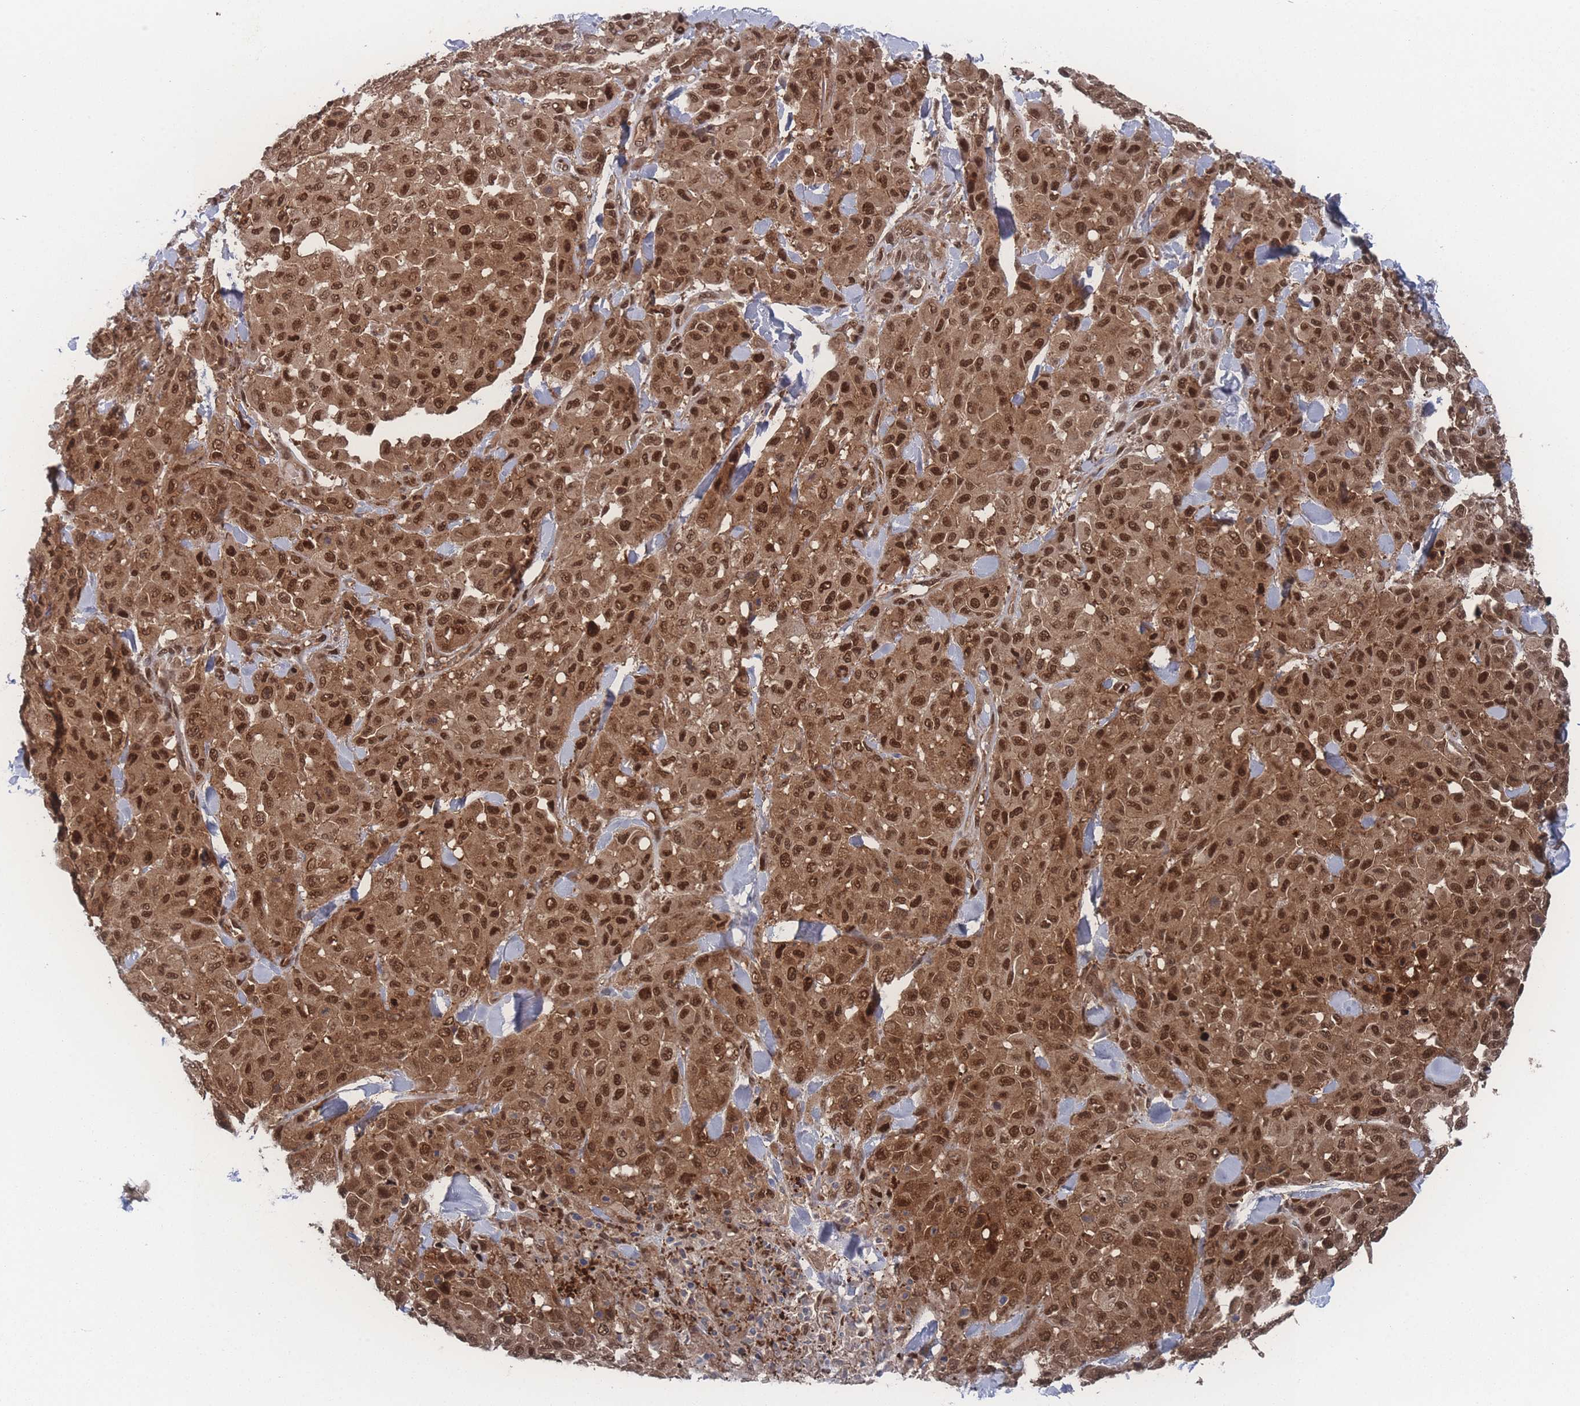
{"staining": {"intensity": "strong", "quantity": ">75%", "location": "cytoplasmic/membranous,nuclear"}, "tissue": "melanoma", "cell_type": "Tumor cells", "image_type": "cancer", "snomed": [{"axis": "morphology", "description": "Malignant melanoma, Metastatic site"}, {"axis": "topography", "description": "Skin"}], "caption": "Tumor cells display high levels of strong cytoplasmic/membranous and nuclear expression in about >75% of cells in melanoma. (brown staining indicates protein expression, while blue staining denotes nuclei).", "gene": "PSMA1", "patient": {"sex": "female", "age": 81}}